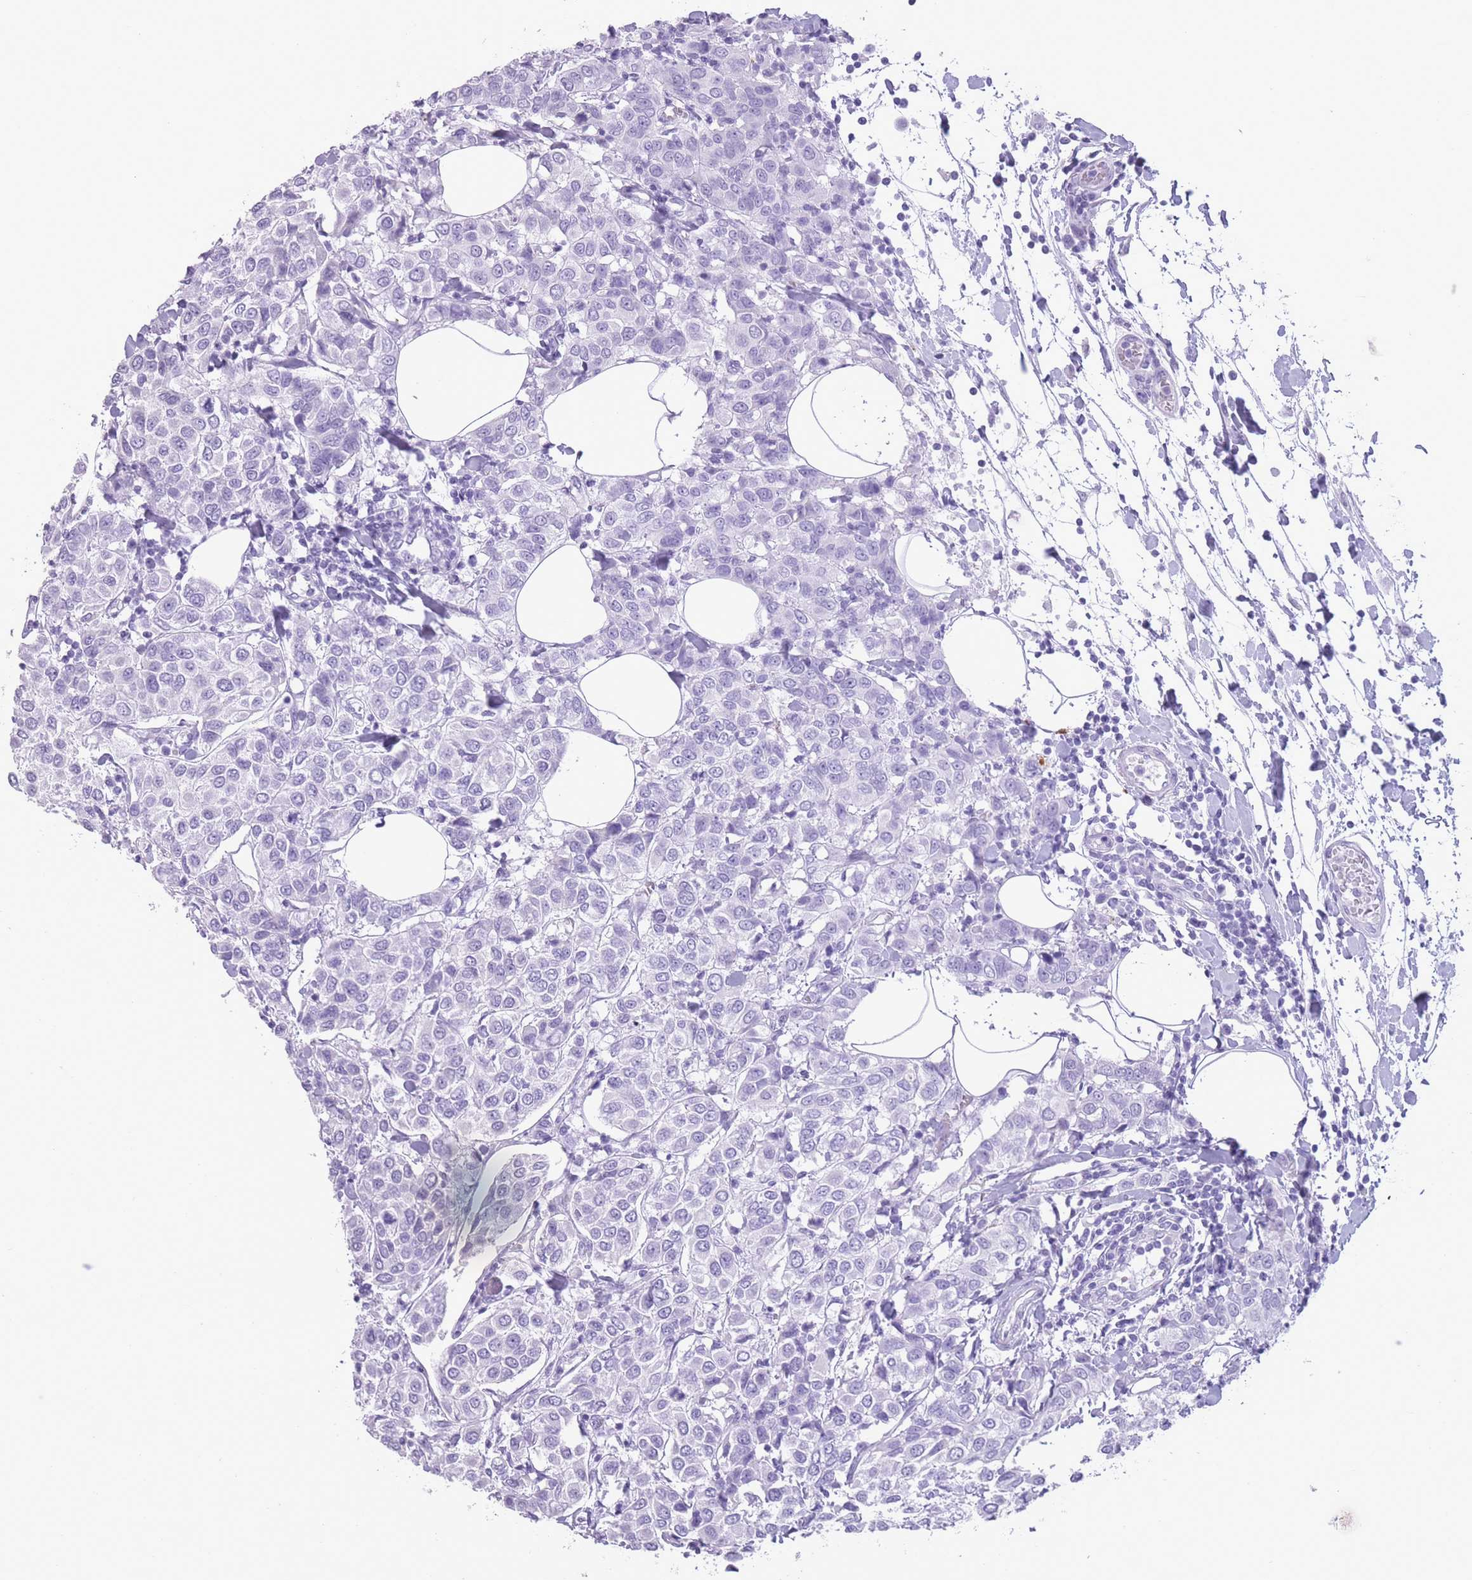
{"staining": {"intensity": "negative", "quantity": "none", "location": "none"}, "tissue": "breast cancer", "cell_type": "Tumor cells", "image_type": "cancer", "snomed": [{"axis": "morphology", "description": "Duct carcinoma"}, {"axis": "topography", "description": "Breast"}], "caption": "An immunohistochemistry micrograph of breast cancer (invasive ductal carcinoma) is shown. There is no staining in tumor cells of breast cancer (invasive ductal carcinoma).", "gene": "OR4F21", "patient": {"sex": "female", "age": 55}}